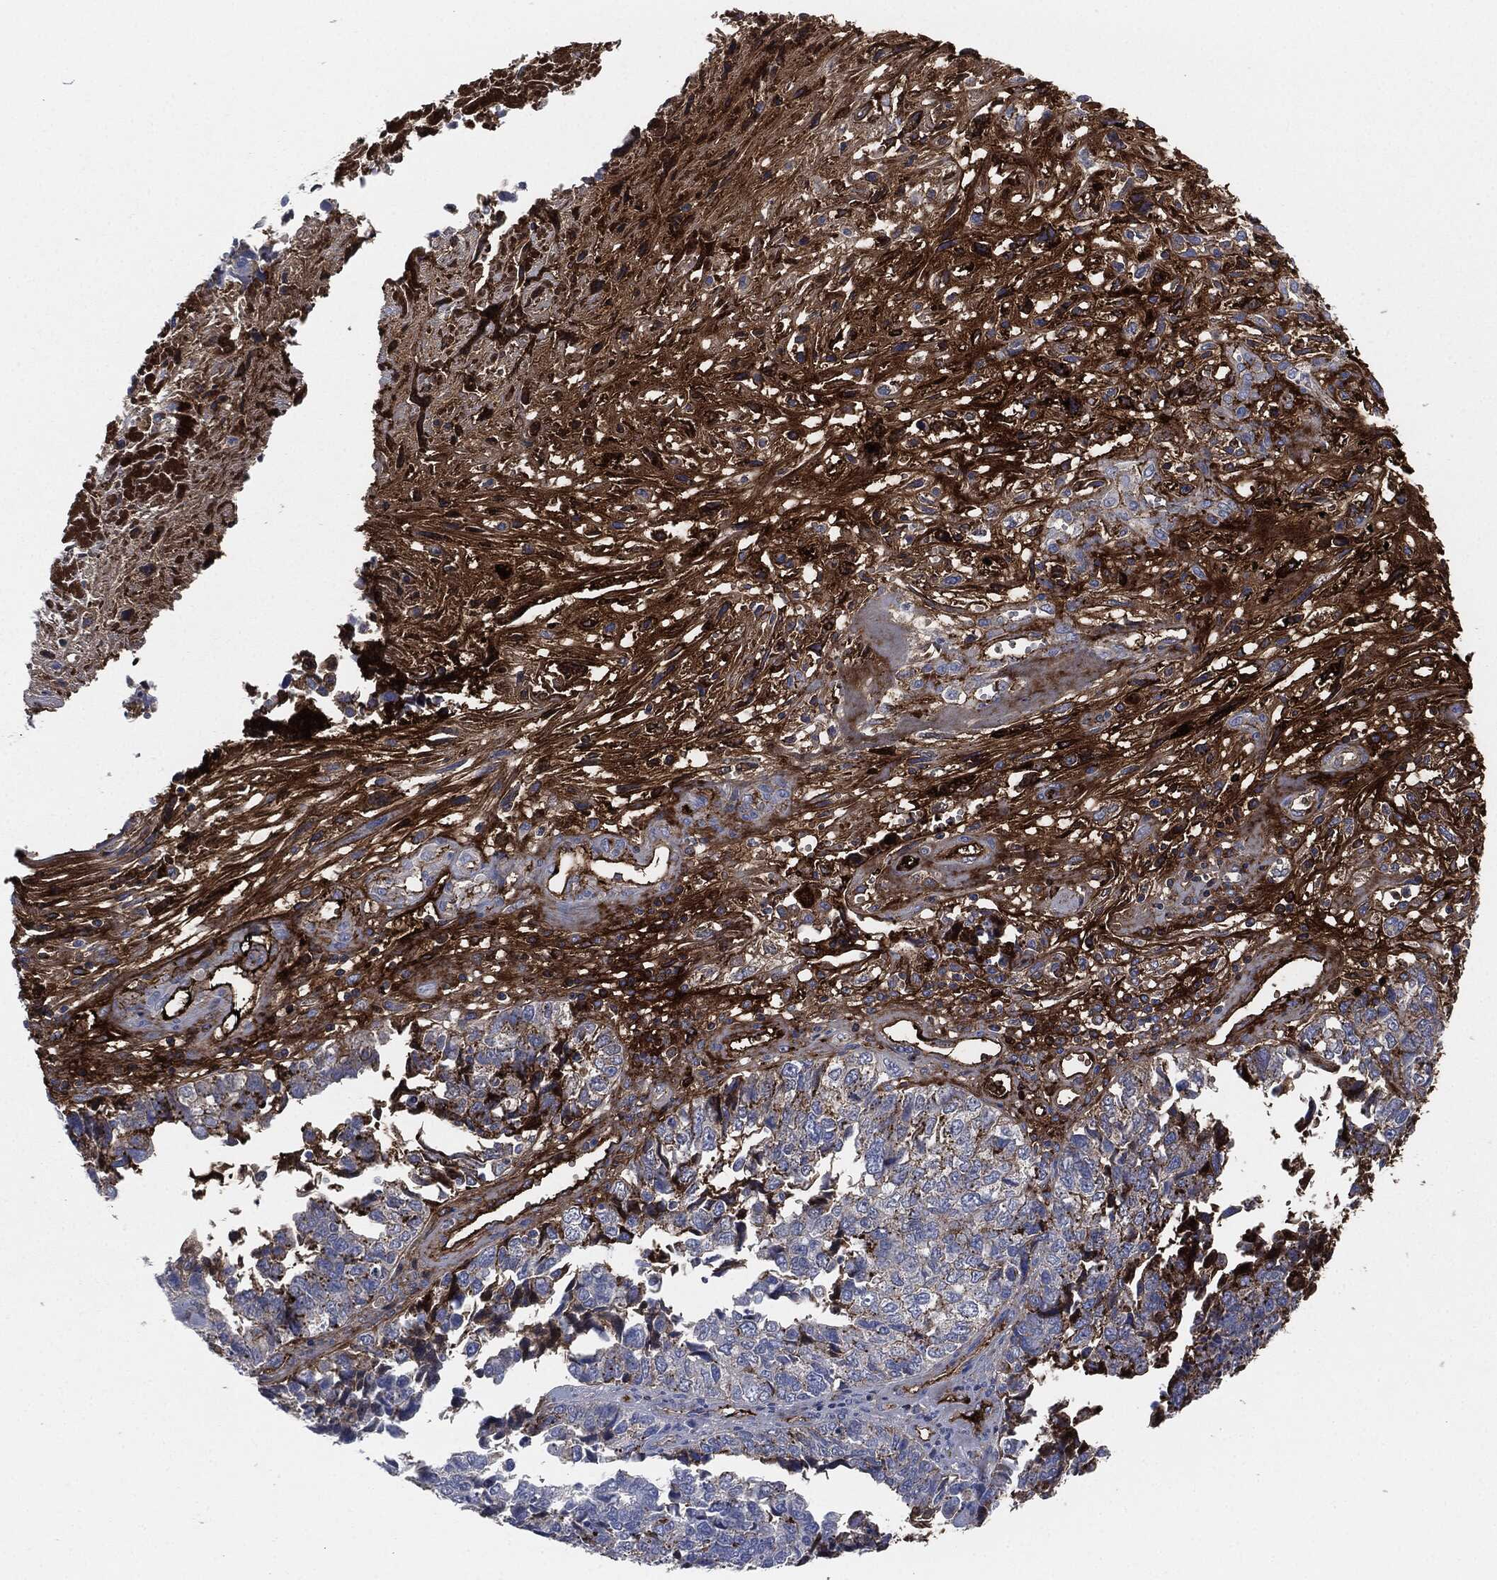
{"staining": {"intensity": "moderate", "quantity": "<25%", "location": "cytoplasmic/membranous"}, "tissue": "cervical cancer", "cell_type": "Tumor cells", "image_type": "cancer", "snomed": [{"axis": "morphology", "description": "Squamous cell carcinoma, NOS"}, {"axis": "topography", "description": "Cervix"}], "caption": "Protein expression analysis of cervical squamous cell carcinoma exhibits moderate cytoplasmic/membranous expression in approximately <25% of tumor cells.", "gene": "APOB", "patient": {"sex": "female", "age": 63}}